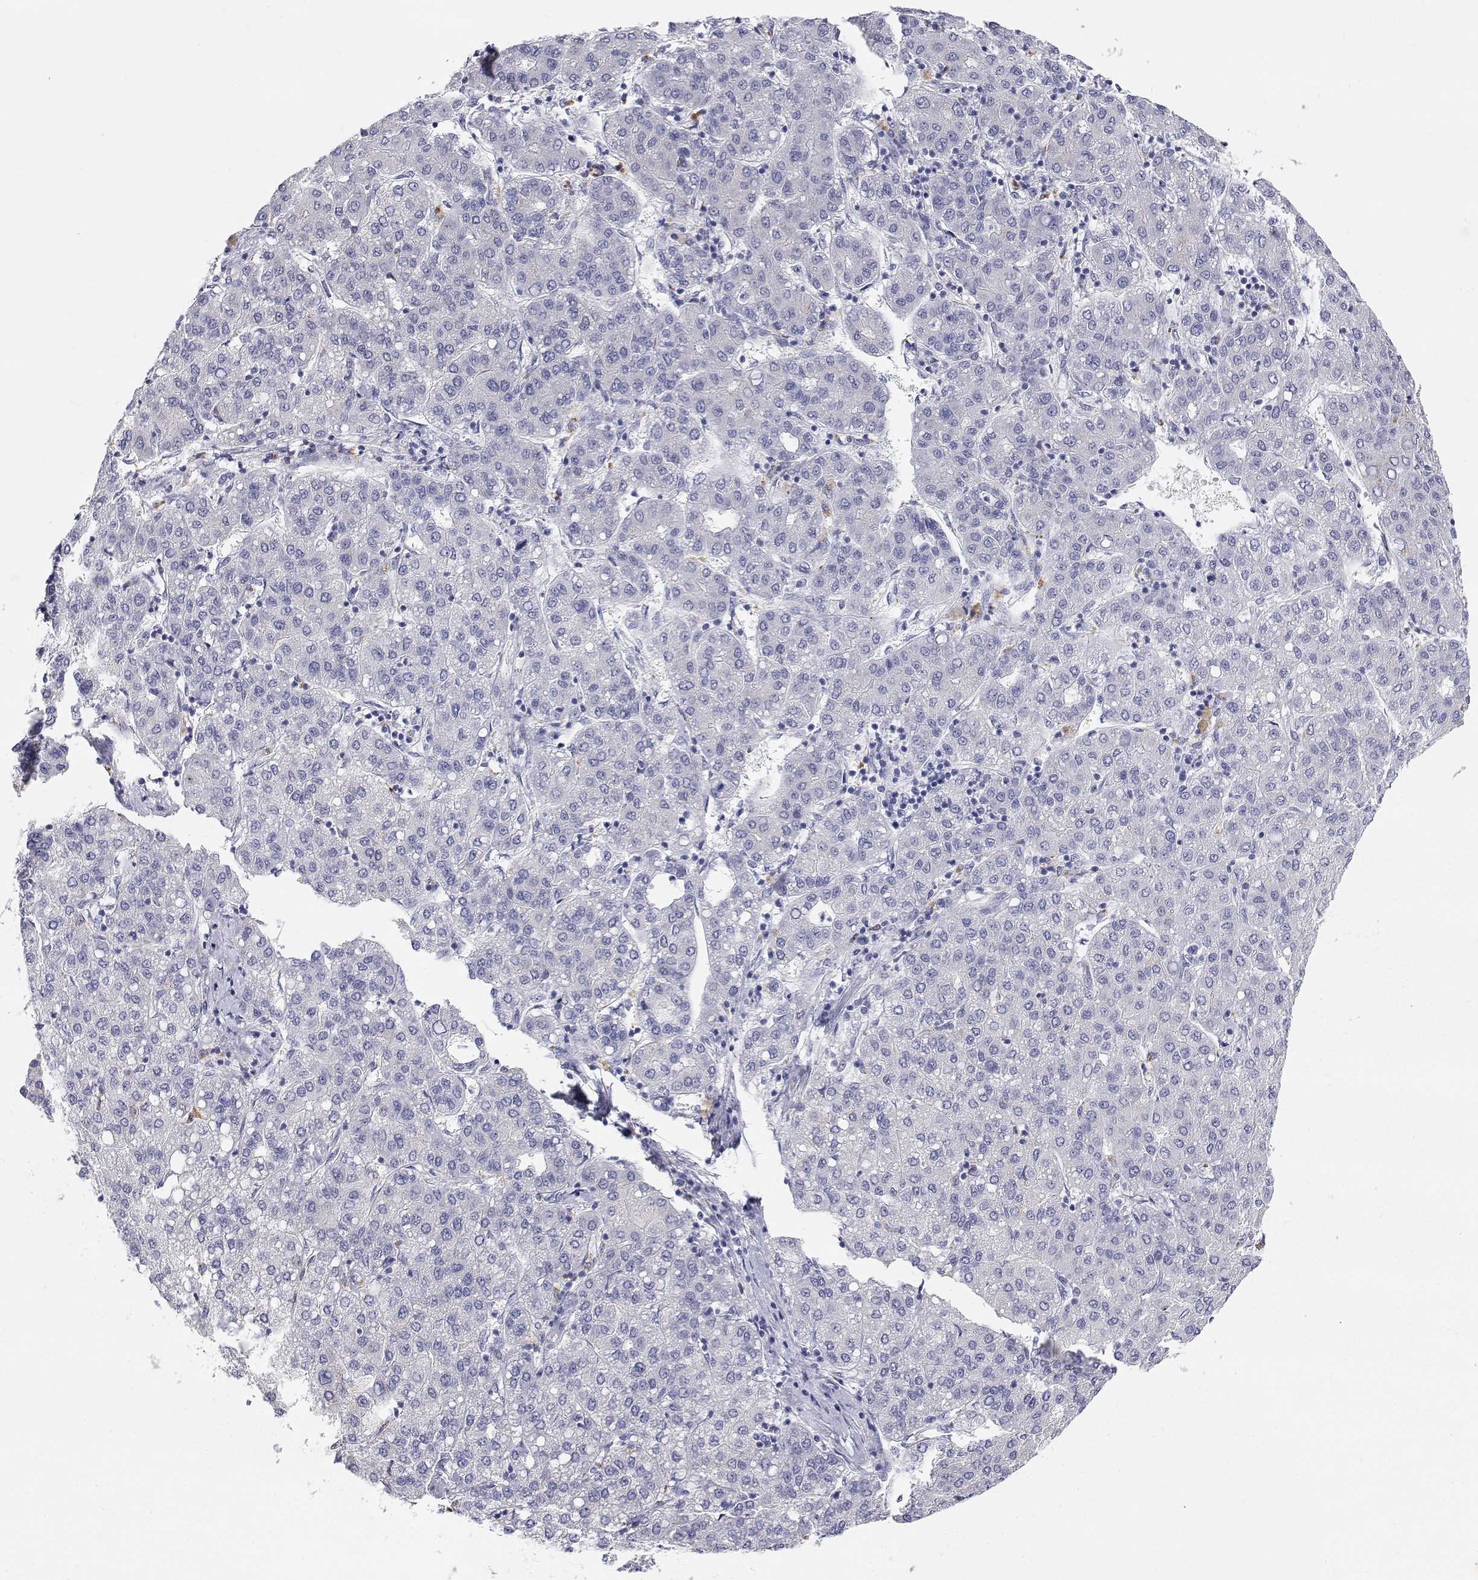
{"staining": {"intensity": "negative", "quantity": "none", "location": "none"}, "tissue": "liver cancer", "cell_type": "Tumor cells", "image_type": "cancer", "snomed": [{"axis": "morphology", "description": "Carcinoma, Hepatocellular, NOS"}, {"axis": "topography", "description": "Liver"}], "caption": "Tumor cells show no significant protein expression in liver cancer. (IHC, brightfield microscopy, high magnification).", "gene": "NCR2", "patient": {"sex": "male", "age": 65}}